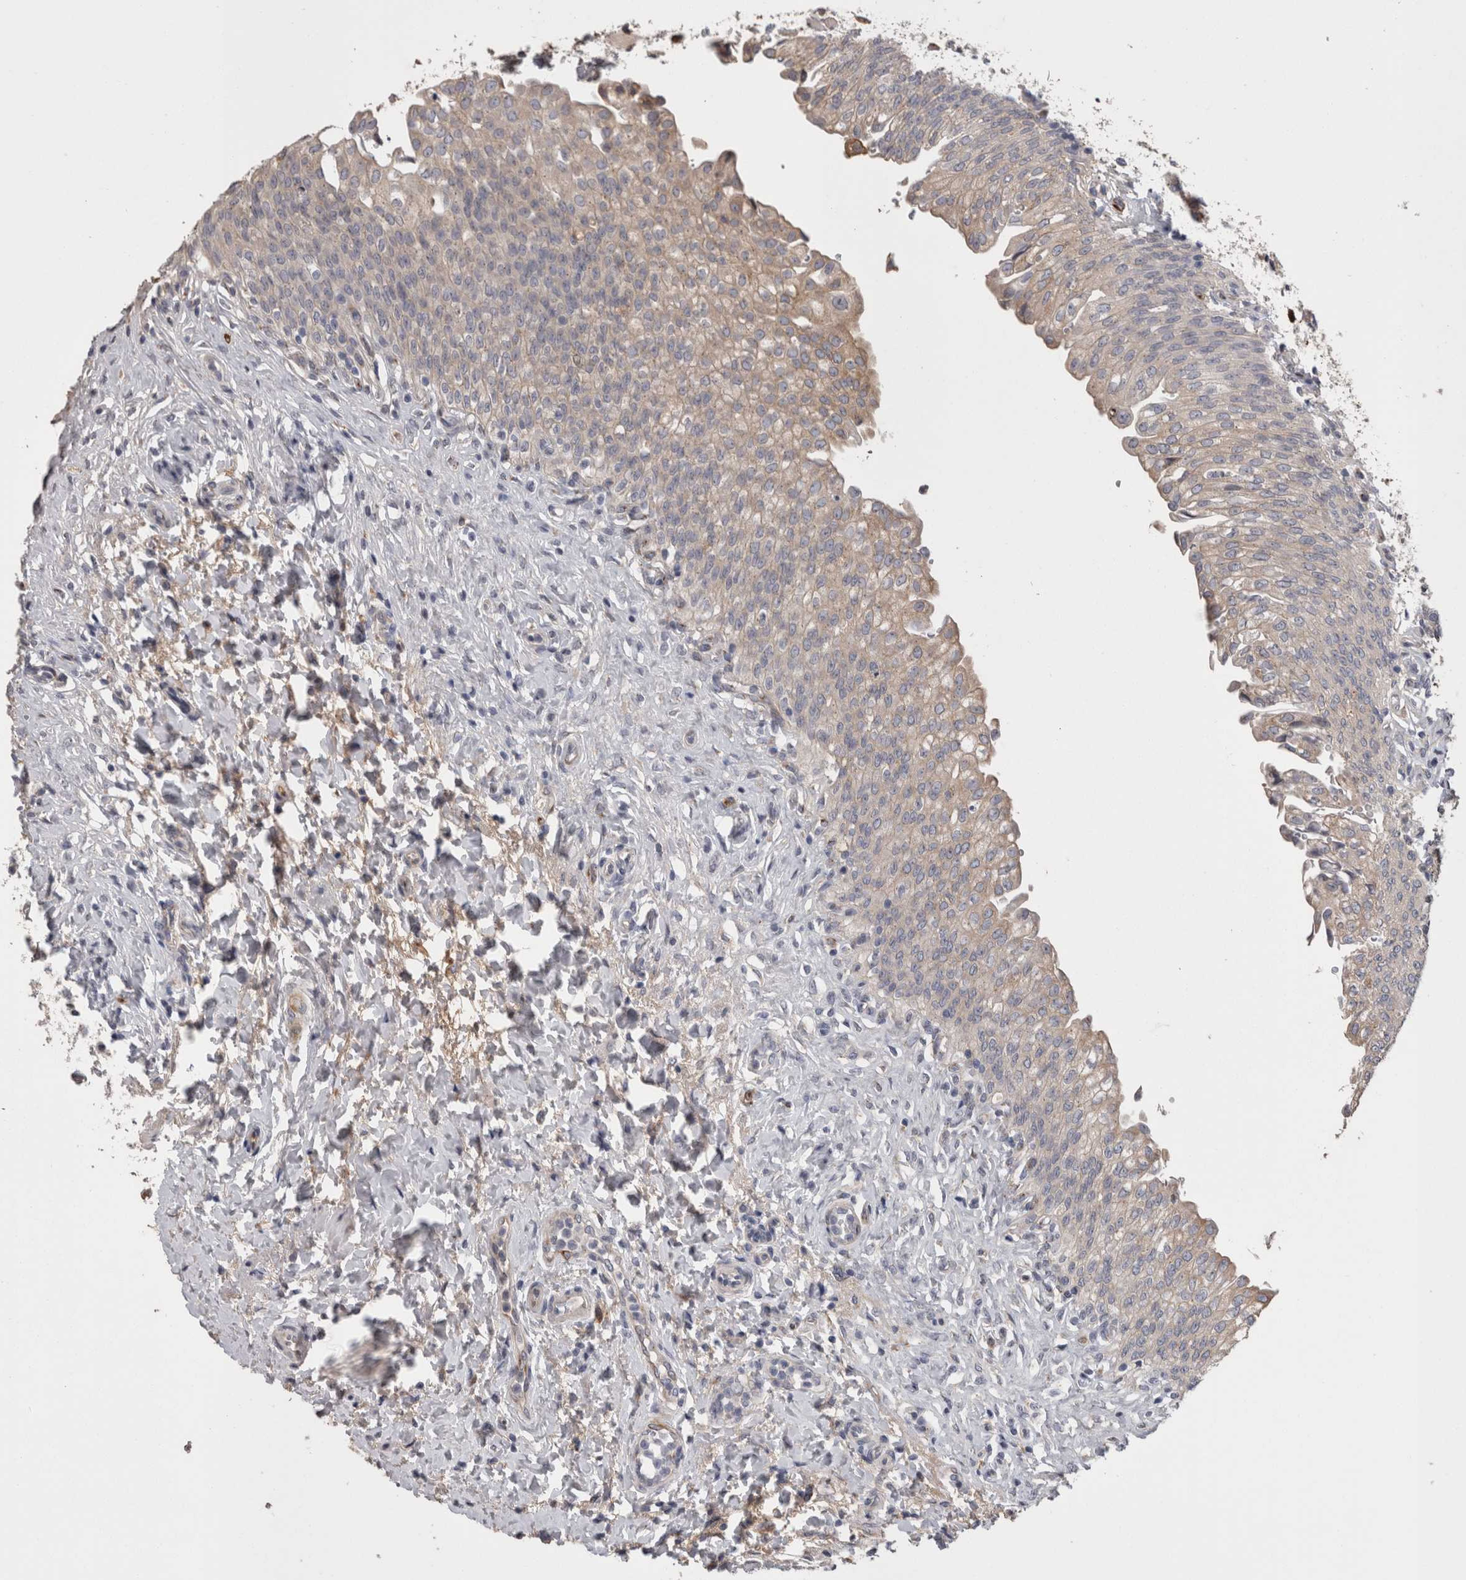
{"staining": {"intensity": "weak", "quantity": "25%-75%", "location": "cytoplasmic/membranous"}, "tissue": "urinary bladder", "cell_type": "Urothelial cells", "image_type": "normal", "snomed": [{"axis": "morphology", "description": "Urothelial carcinoma, High grade"}, {"axis": "topography", "description": "Urinary bladder"}], "caption": "Urothelial cells demonstrate low levels of weak cytoplasmic/membranous positivity in approximately 25%-75% of cells in unremarkable urinary bladder.", "gene": "STC1", "patient": {"sex": "male", "age": 46}}